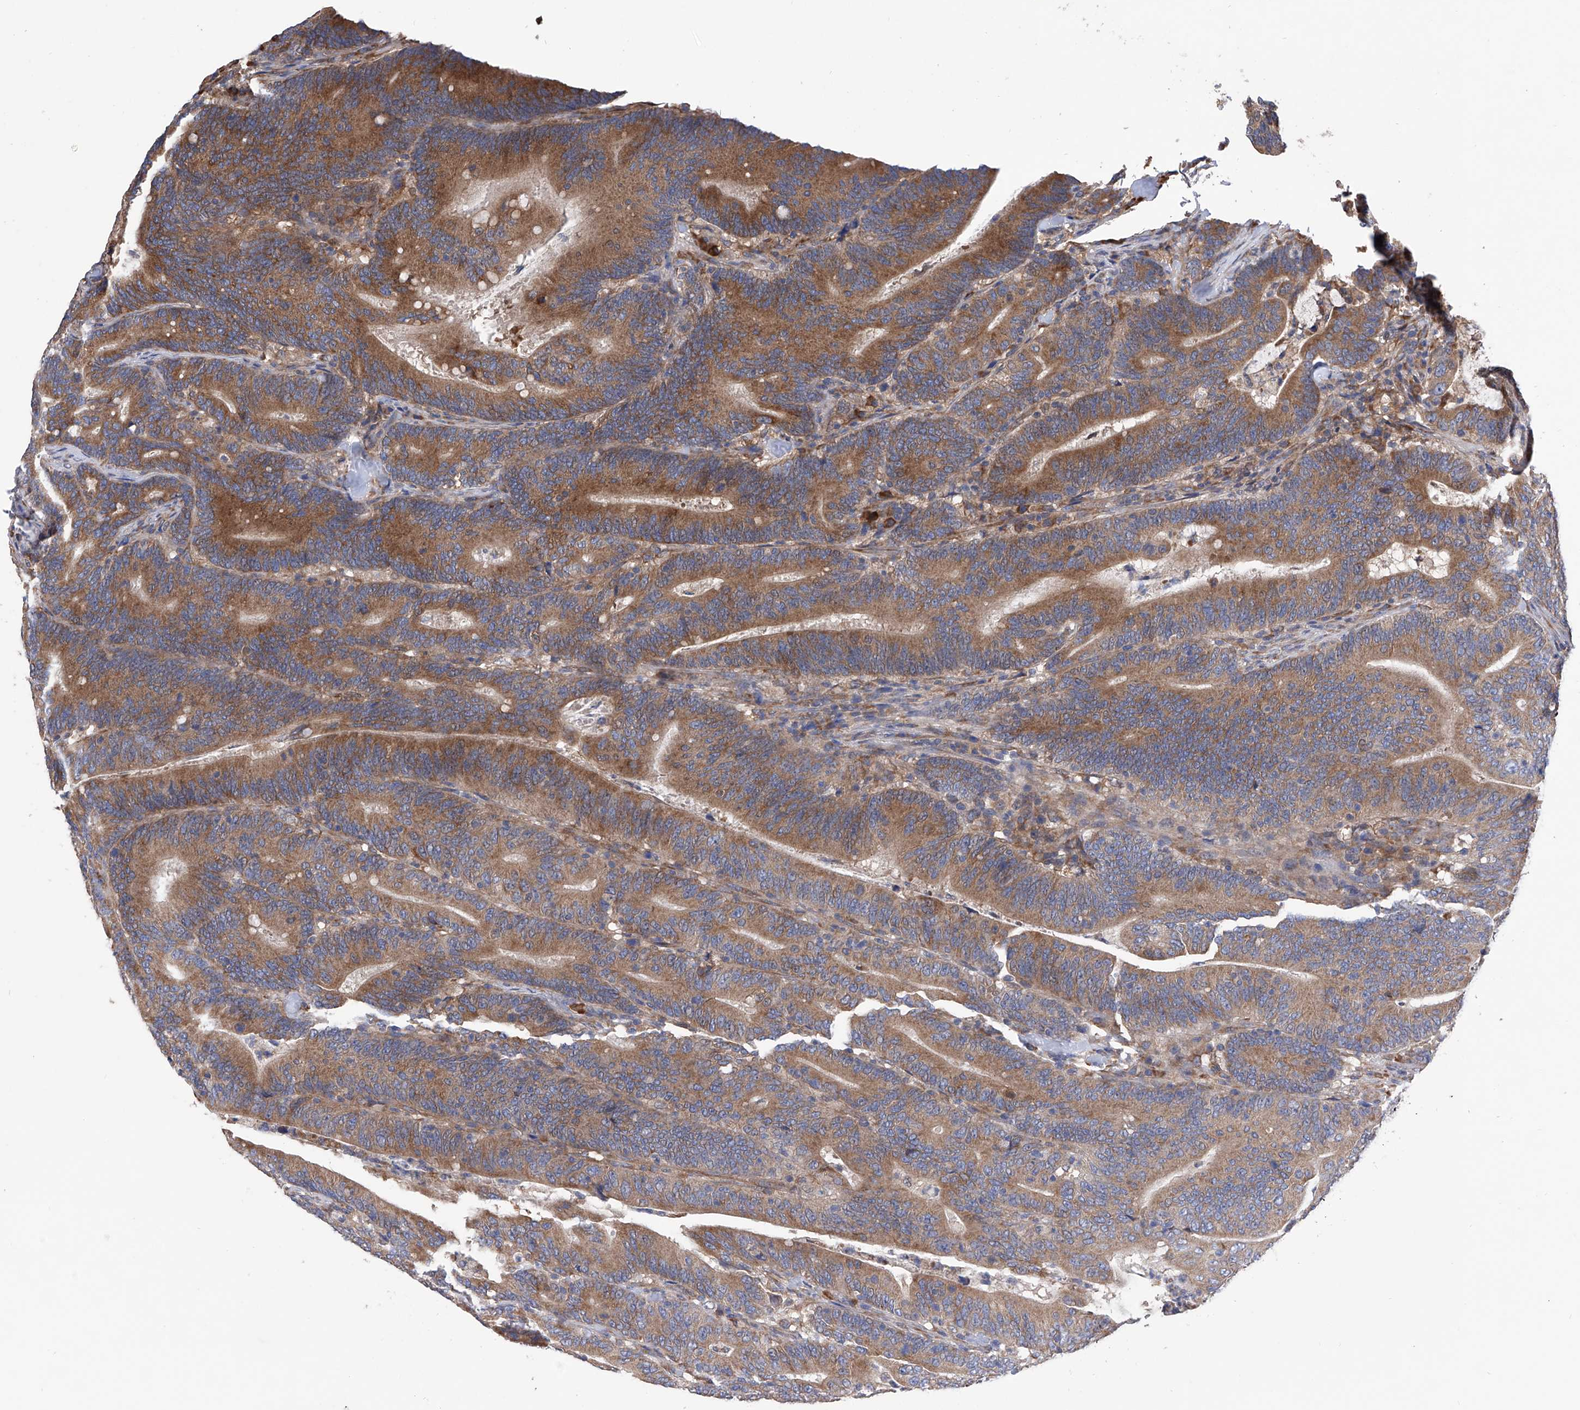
{"staining": {"intensity": "moderate", "quantity": ">75%", "location": "cytoplasmic/membranous"}, "tissue": "colorectal cancer", "cell_type": "Tumor cells", "image_type": "cancer", "snomed": [{"axis": "morphology", "description": "Adenocarcinoma, NOS"}, {"axis": "topography", "description": "Colon"}], "caption": "This is a photomicrograph of IHC staining of colorectal cancer (adenocarcinoma), which shows moderate positivity in the cytoplasmic/membranous of tumor cells.", "gene": "INPP5B", "patient": {"sex": "female", "age": 66}}